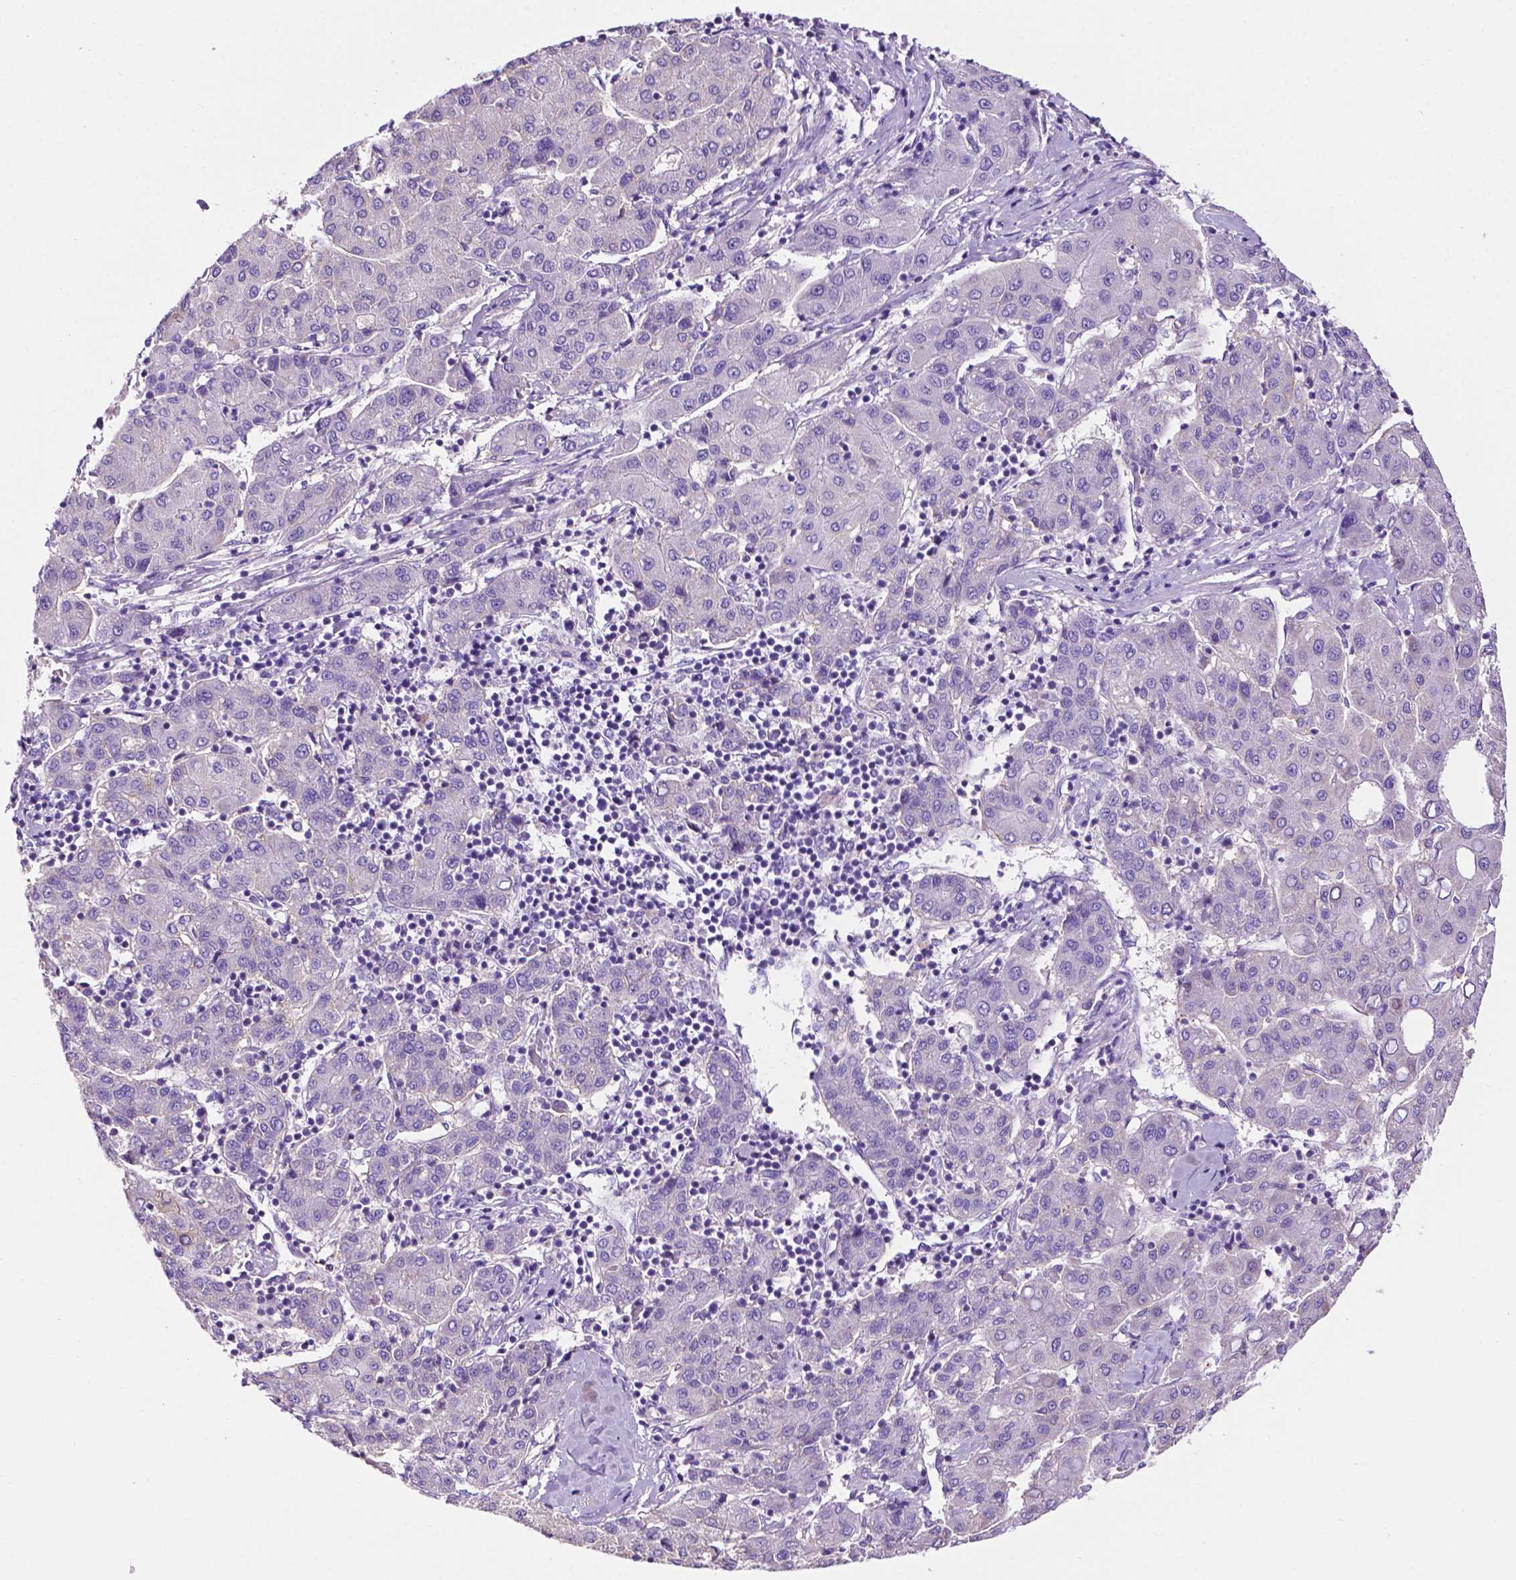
{"staining": {"intensity": "negative", "quantity": "none", "location": "none"}, "tissue": "liver cancer", "cell_type": "Tumor cells", "image_type": "cancer", "snomed": [{"axis": "morphology", "description": "Carcinoma, Hepatocellular, NOS"}, {"axis": "topography", "description": "Liver"}], "caption": "High power microscopy micrograph of an immunohistochemistry histopathology image of liver cancer, revealing no significant staining in tumor cells.", "gene": "PHYHIP", "patient": {"sex": "male", "age": 65}}